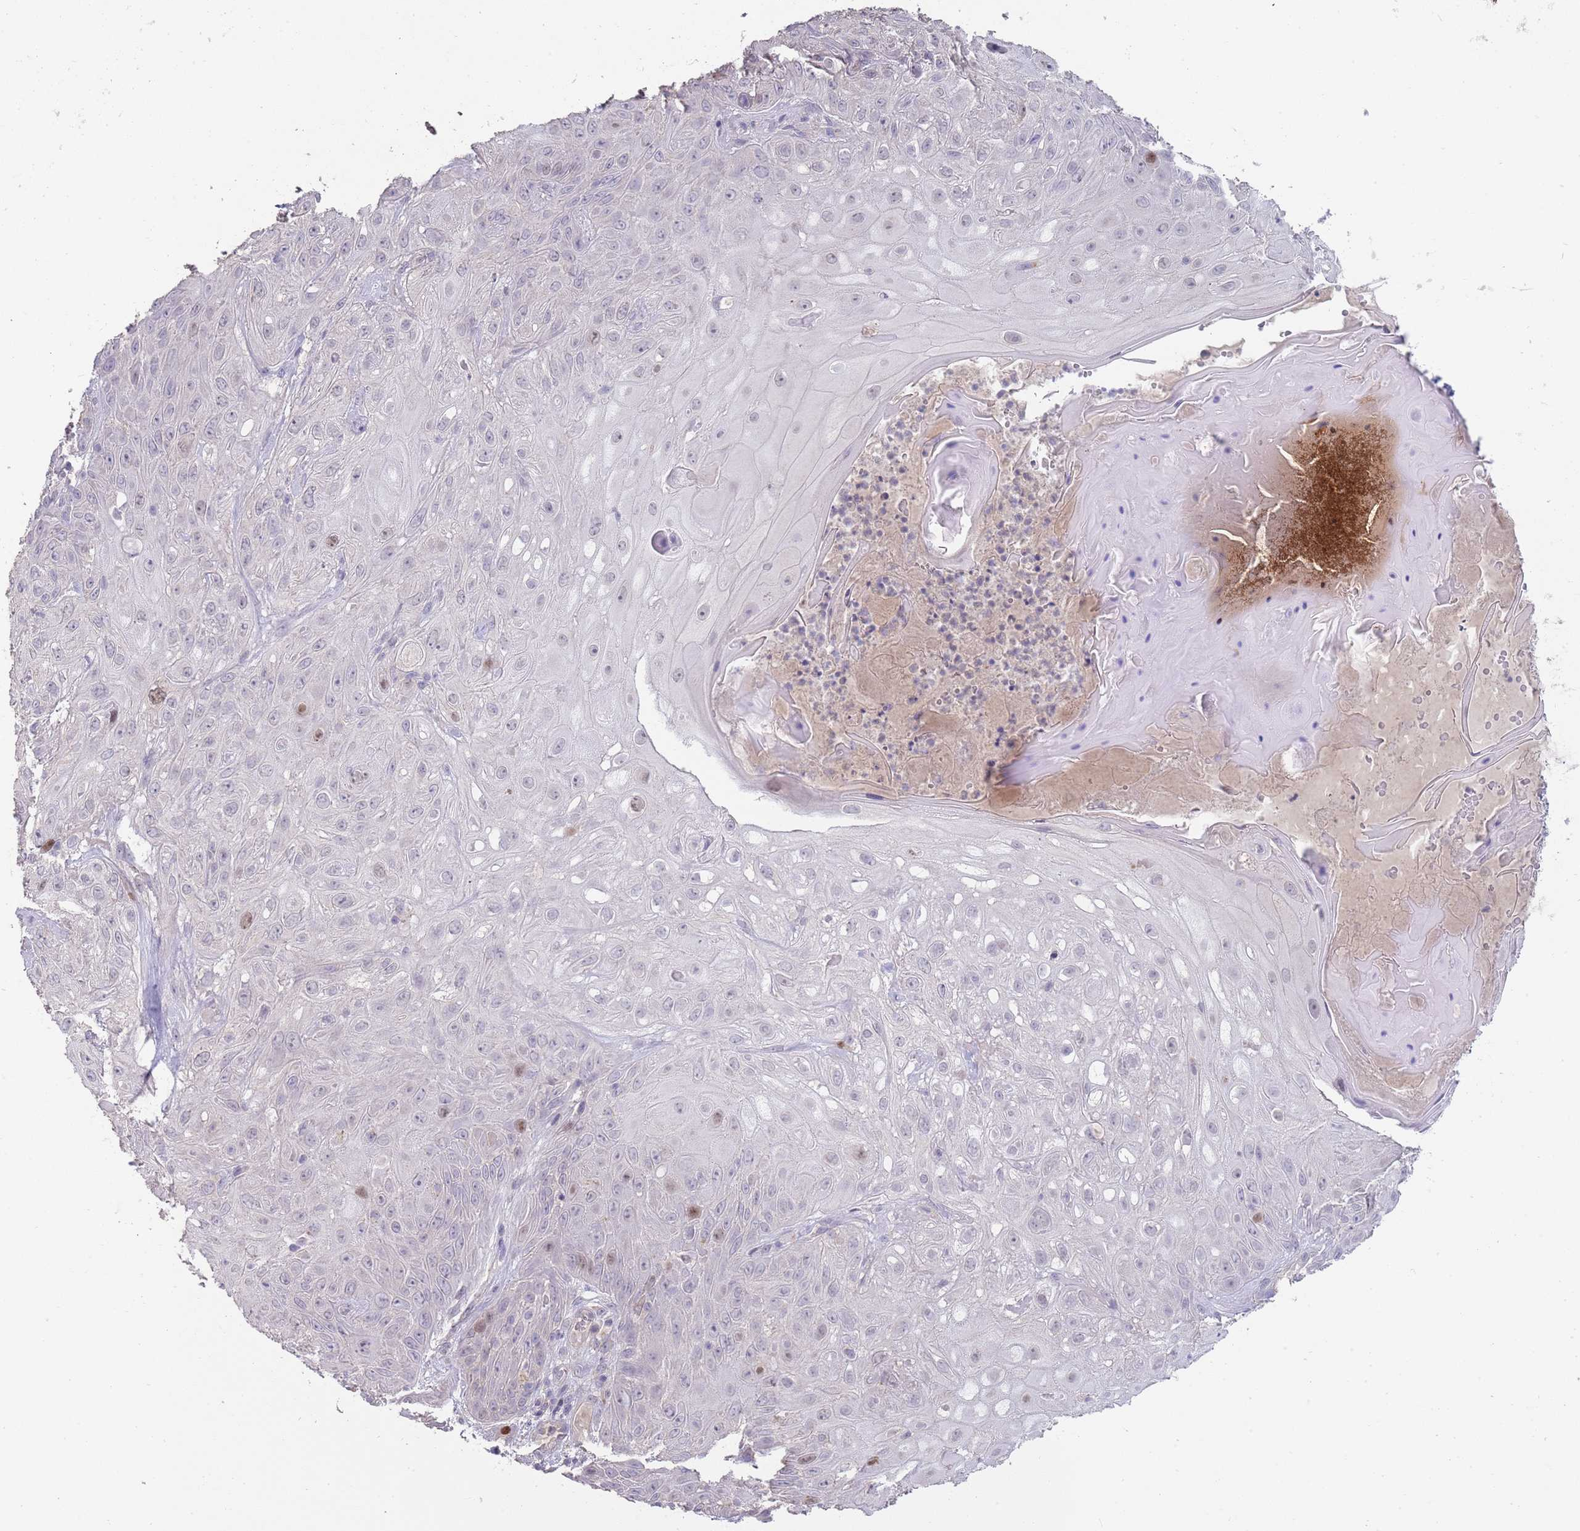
{"staining": {"intensity": "weak", "quantity": "<25%", "location": "nuclear"}, "tissue": "skin cancer", "cell_type": "Tumor cells", "image_type": "cancer", "snomed": [{"axis": "morphology", "description": "Normal tissue, NOS"}, {"axis": "morphology", "description": "Squamous cell carcinoma, NOS"}, {"axis": "topography", "description": "Skin"}, {"axis": "topography", "description": "Cartilage tissue"}], "caption": "DAB immunohistochemical staining of human skin cancer (squamous cell carcinoma) displays no significant staining in tumor cells.", "gene": "PIMREG", "patient": {"sex": "female", "age": 79}}